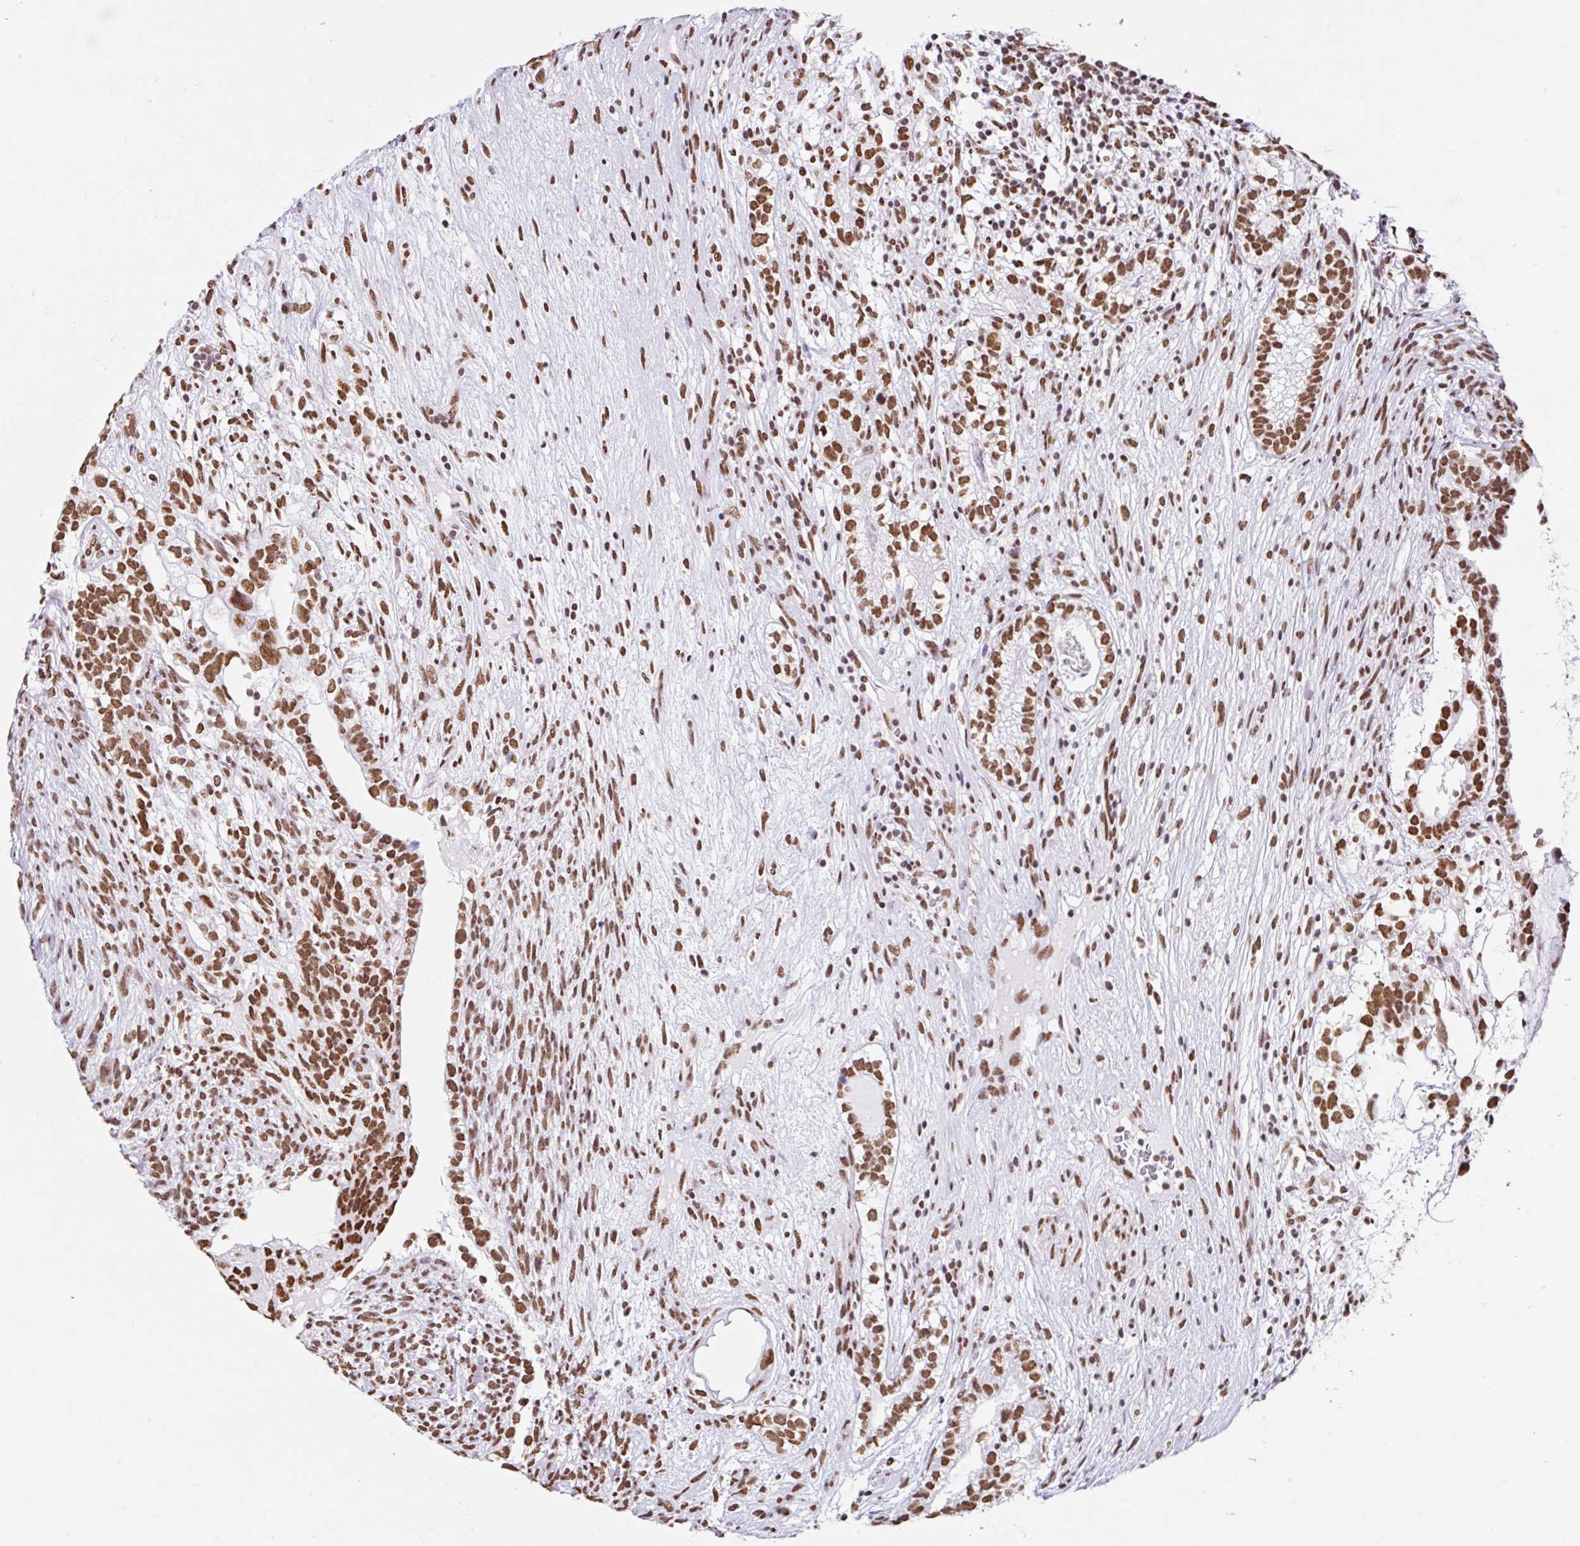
{"staining": {"intensity": "strong", "quantity": ">75%", "location": "nuclear"}, "tissue": "testis cancer", "cell_type": "Tumor cells", "image_type": "cancer", "snomed": [{"axis": "morphology", "description": "Seminoma, NOS"}, {"axis": "morphology", "description": "Carcinoma, Embryonal, NOS"}, {"axis": "topography", "description": "Testis"}], "caption": "Protein staining displays strong nuclear expression in about >75% of tumor cells in testis cancer.", "gene": "KHDRBS1", "patient": {"sex": "male", "age": 41}}